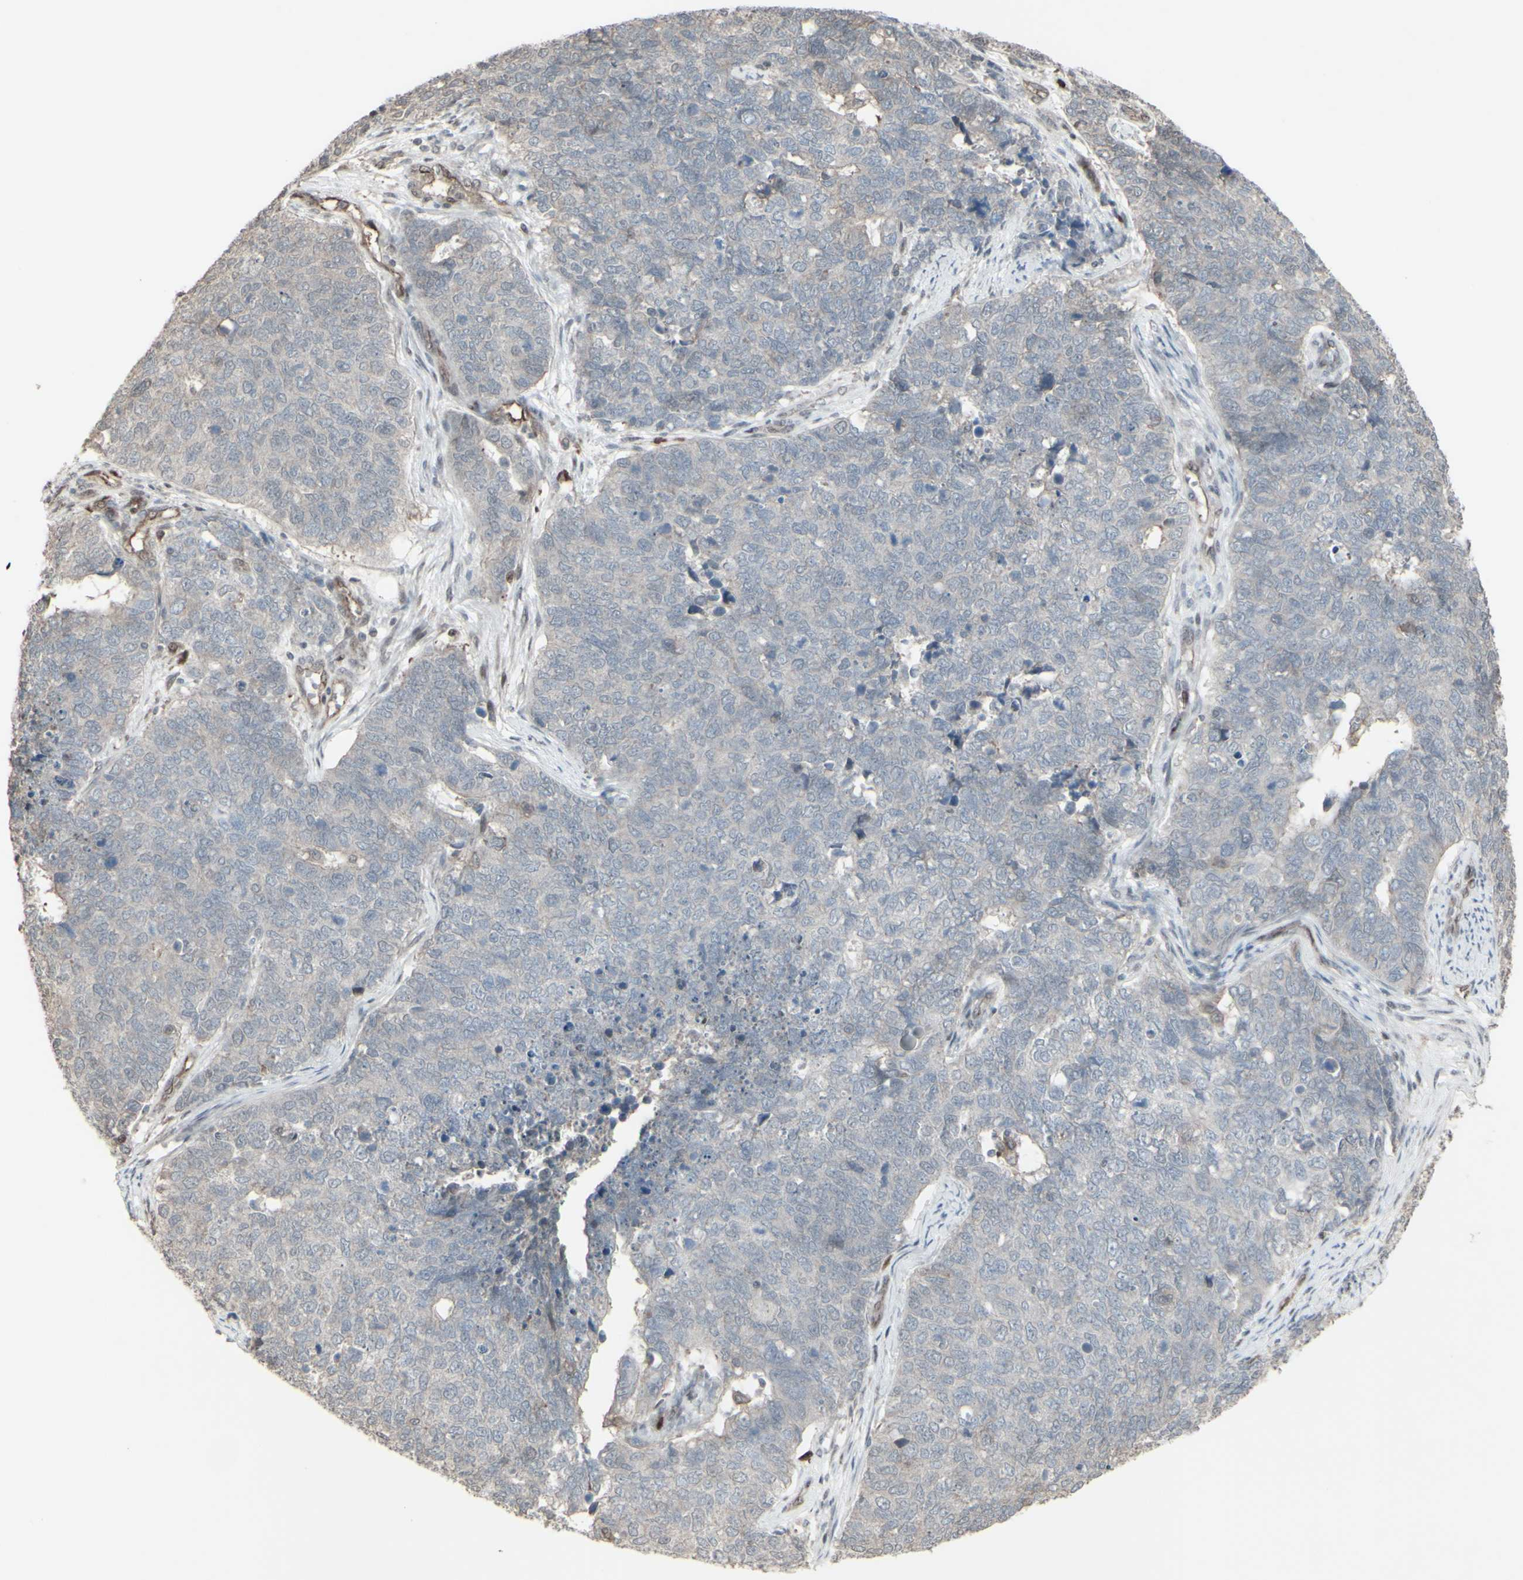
{"staining": {"intensity": "negative", "quantity": "none", "location": "none"}, "tissue": "cervical cancer", "cell_type": "Tumor cells", "image_type": "cancer", "snomed": [{"axis": "morphology", "description": "Squamous cell carcinoma, NOS"}, {"axis": "topography", "description": "Cervix"}], "caption": "The histopathology image reveals no significant expression in tumor cells of cervical cancer. Brightfield microscopy of IHC stained with DAB (3,3'-diaminobenzidine) (brown) and hematoxylin (blue), captured at high magnification.", "gene": "CD33", "patient": {"sex": "female", "age": 63}}